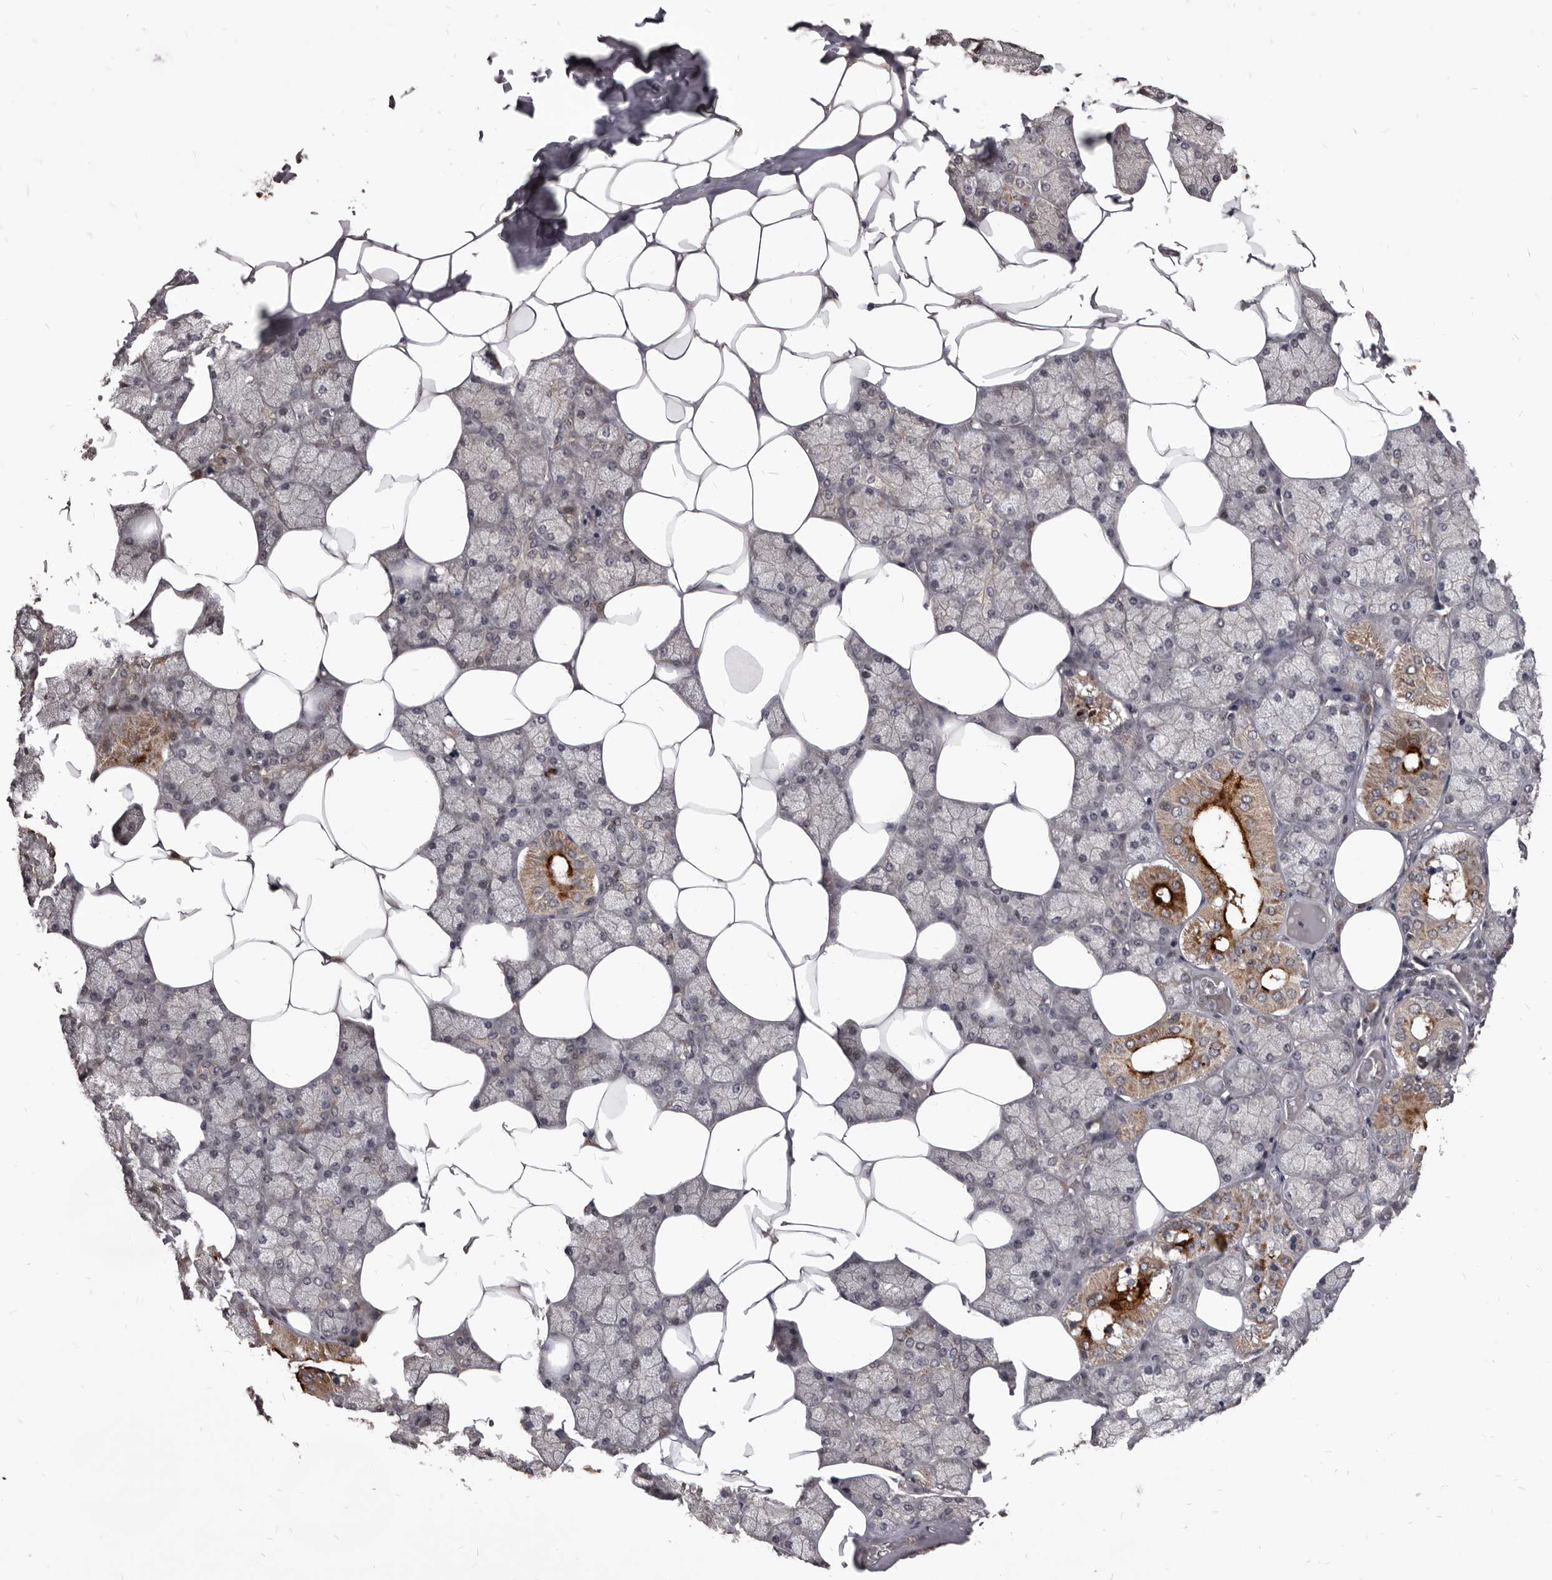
{"staining": {"intensity": "strong", "quantity": "<25%", "location": "cytoplasmic/membranous"}, "tissue": "salivary gland", "cell_type": "Glandular cells", "image_type": "normal", "snomed": [{"axis": "morphology", "description": "Normal tissue, NOS"}, {"axis": "topography", "description": "Salivary gland"}], "caption": "Immunohistochemical staining of normal human salivary gland displays <25% levels of strong cytoplasmic/membranous protein positivity in approximately <25% of glandular cells.", "gene": "GABPB2", "patient": {"sex": "male", "age": 62}}